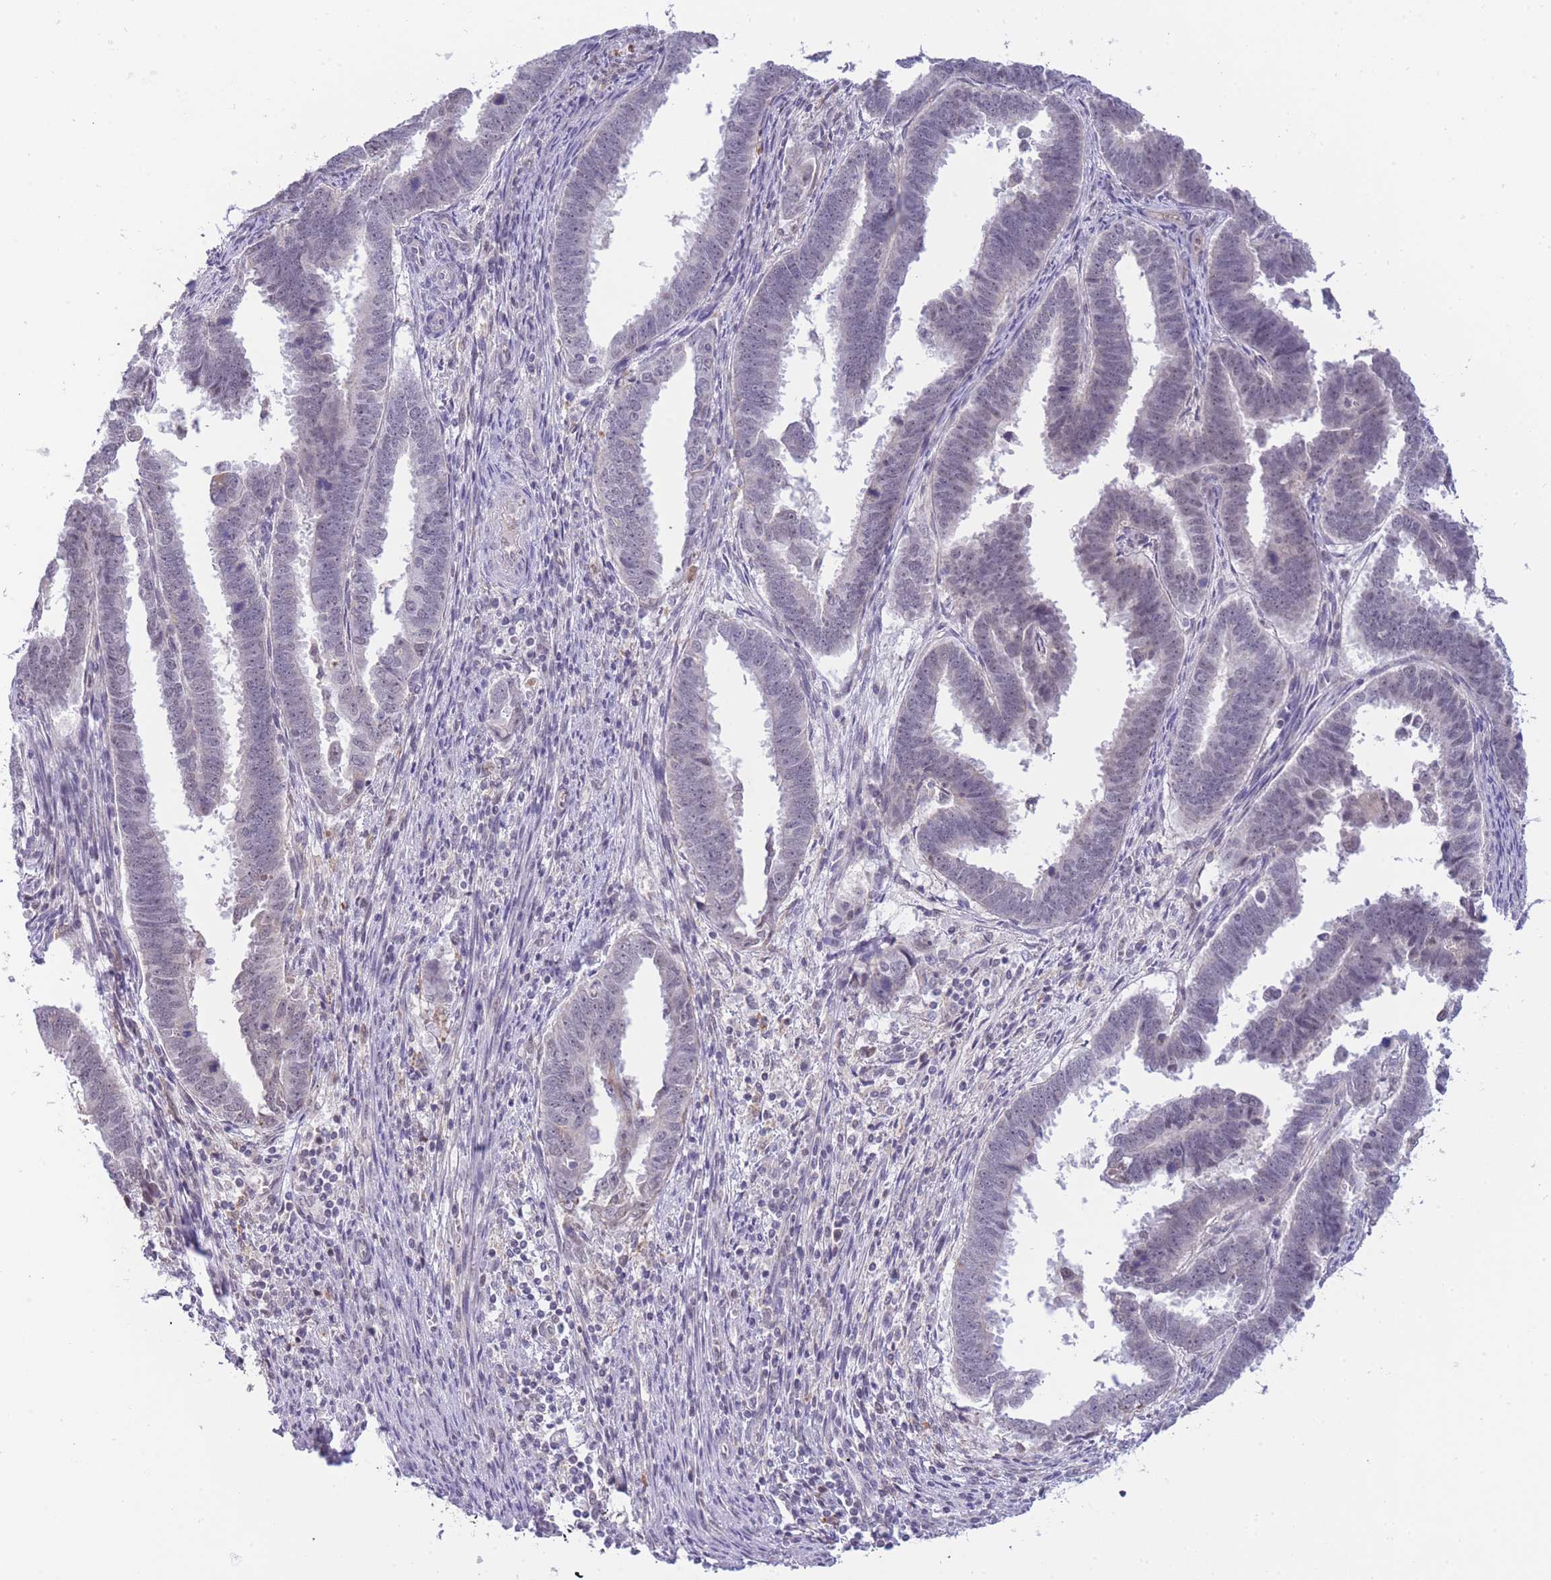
{"staining": {"intensity": "negative", "quantity": "none", "location": "none"}, "tissue": "endometrial cancer", "cell_type": "Tumor cells", "image_type": "cancer", "snomed": [{"axis": "morphology", "description": "Adenocarcinoma, NOS"}, {"axis": "topography", "description": "Endometrium"}], "caption": "Tumor cells are negative for protein expression in human adenocarcinoma (endometrial).", "gene": "GOLGA6L25", "patient": {"sex": "female", "age": 75}}